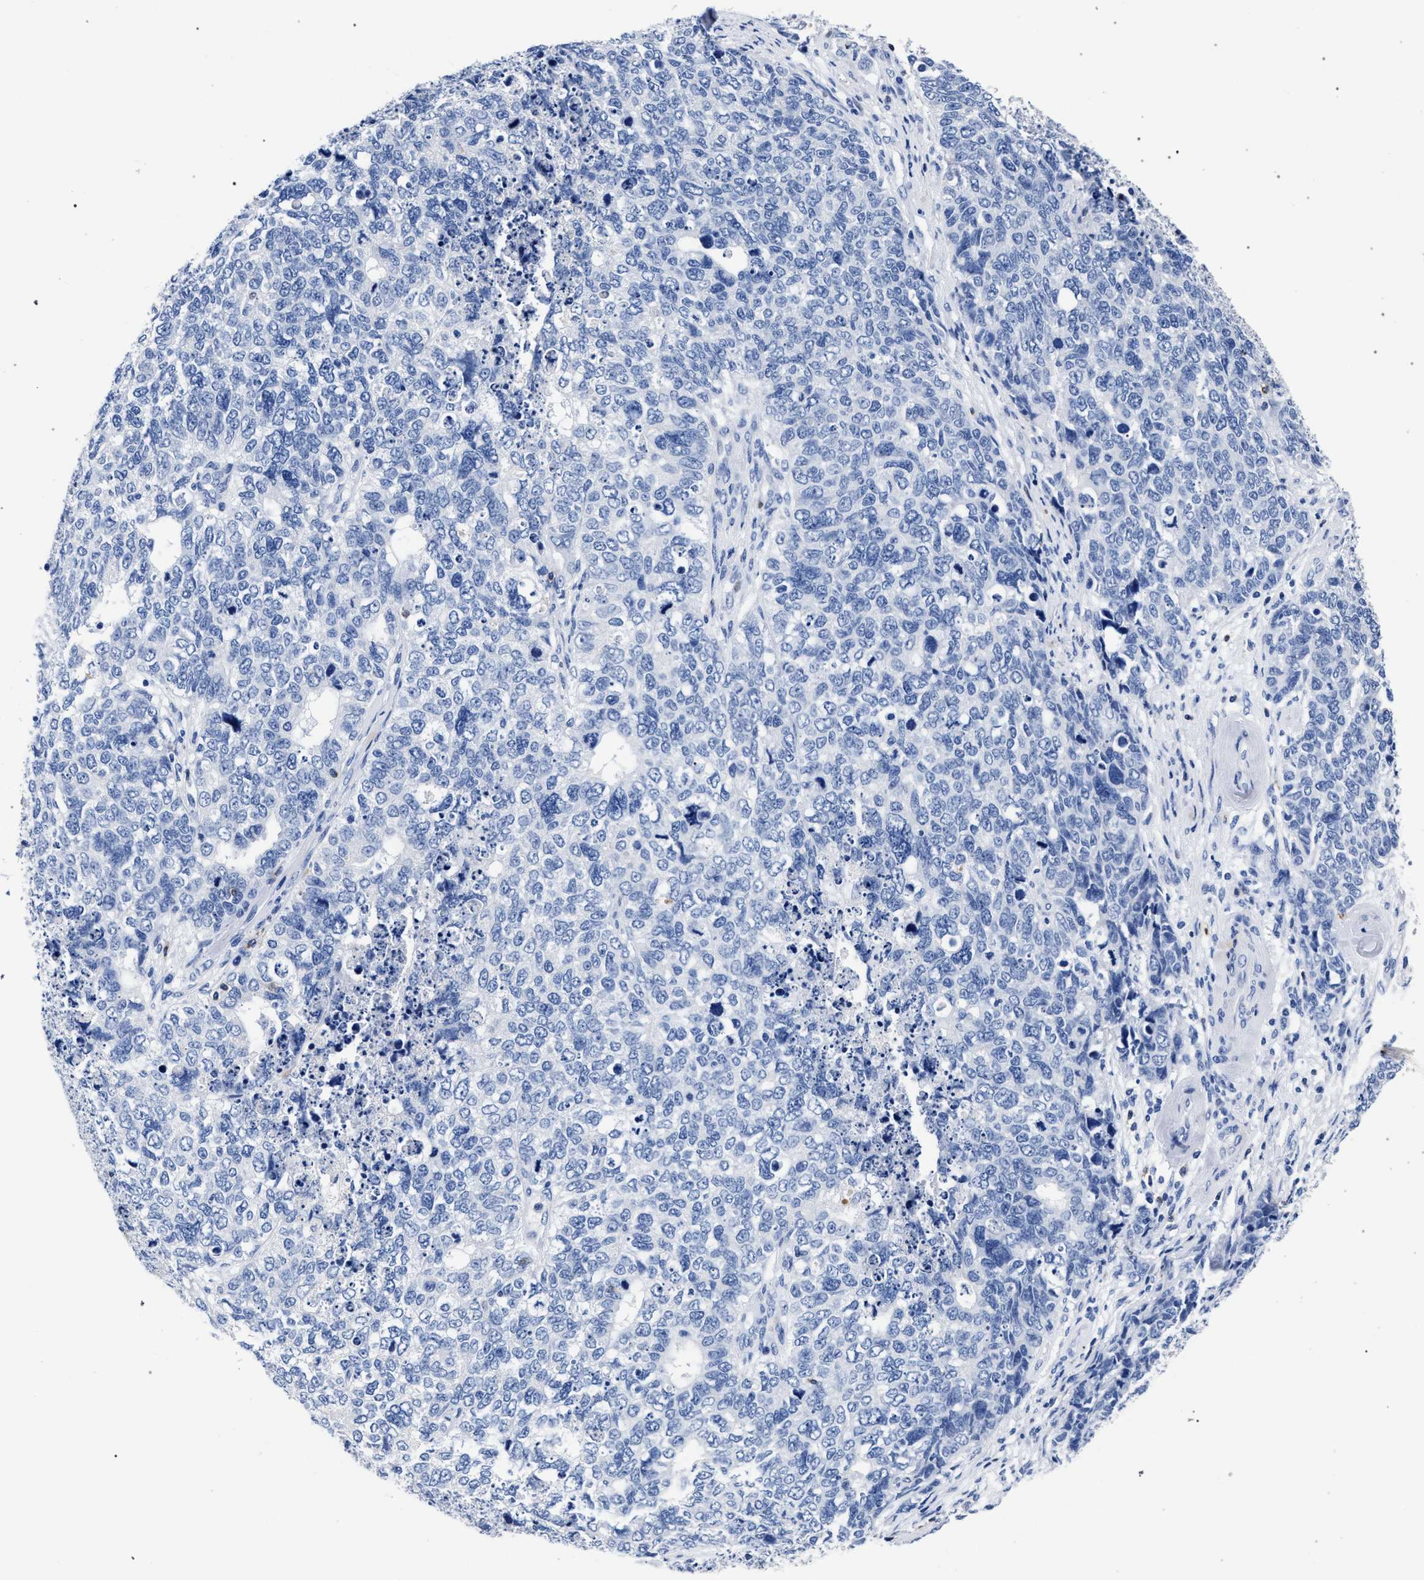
{"staining": {"intensity": "negative", "quantity": "none", "location": "none"}, "tissue": "cervical cancer", "cell_type": "Tumor cells", "image_type": "cancer", "snomed": [{"axis": "morphology", "description": "Squamous cell carcinoma, NOS"}, {"axis": "topography", "description": "Cervix"}], "caption": "This is an immunohistochemistry (IHC) photomicrograph of human cervical squamous cell carcinoma. There is no staining in tumor cells.", "gene": "KLRK1", "patient": {"sex": "female", "age": 63}}